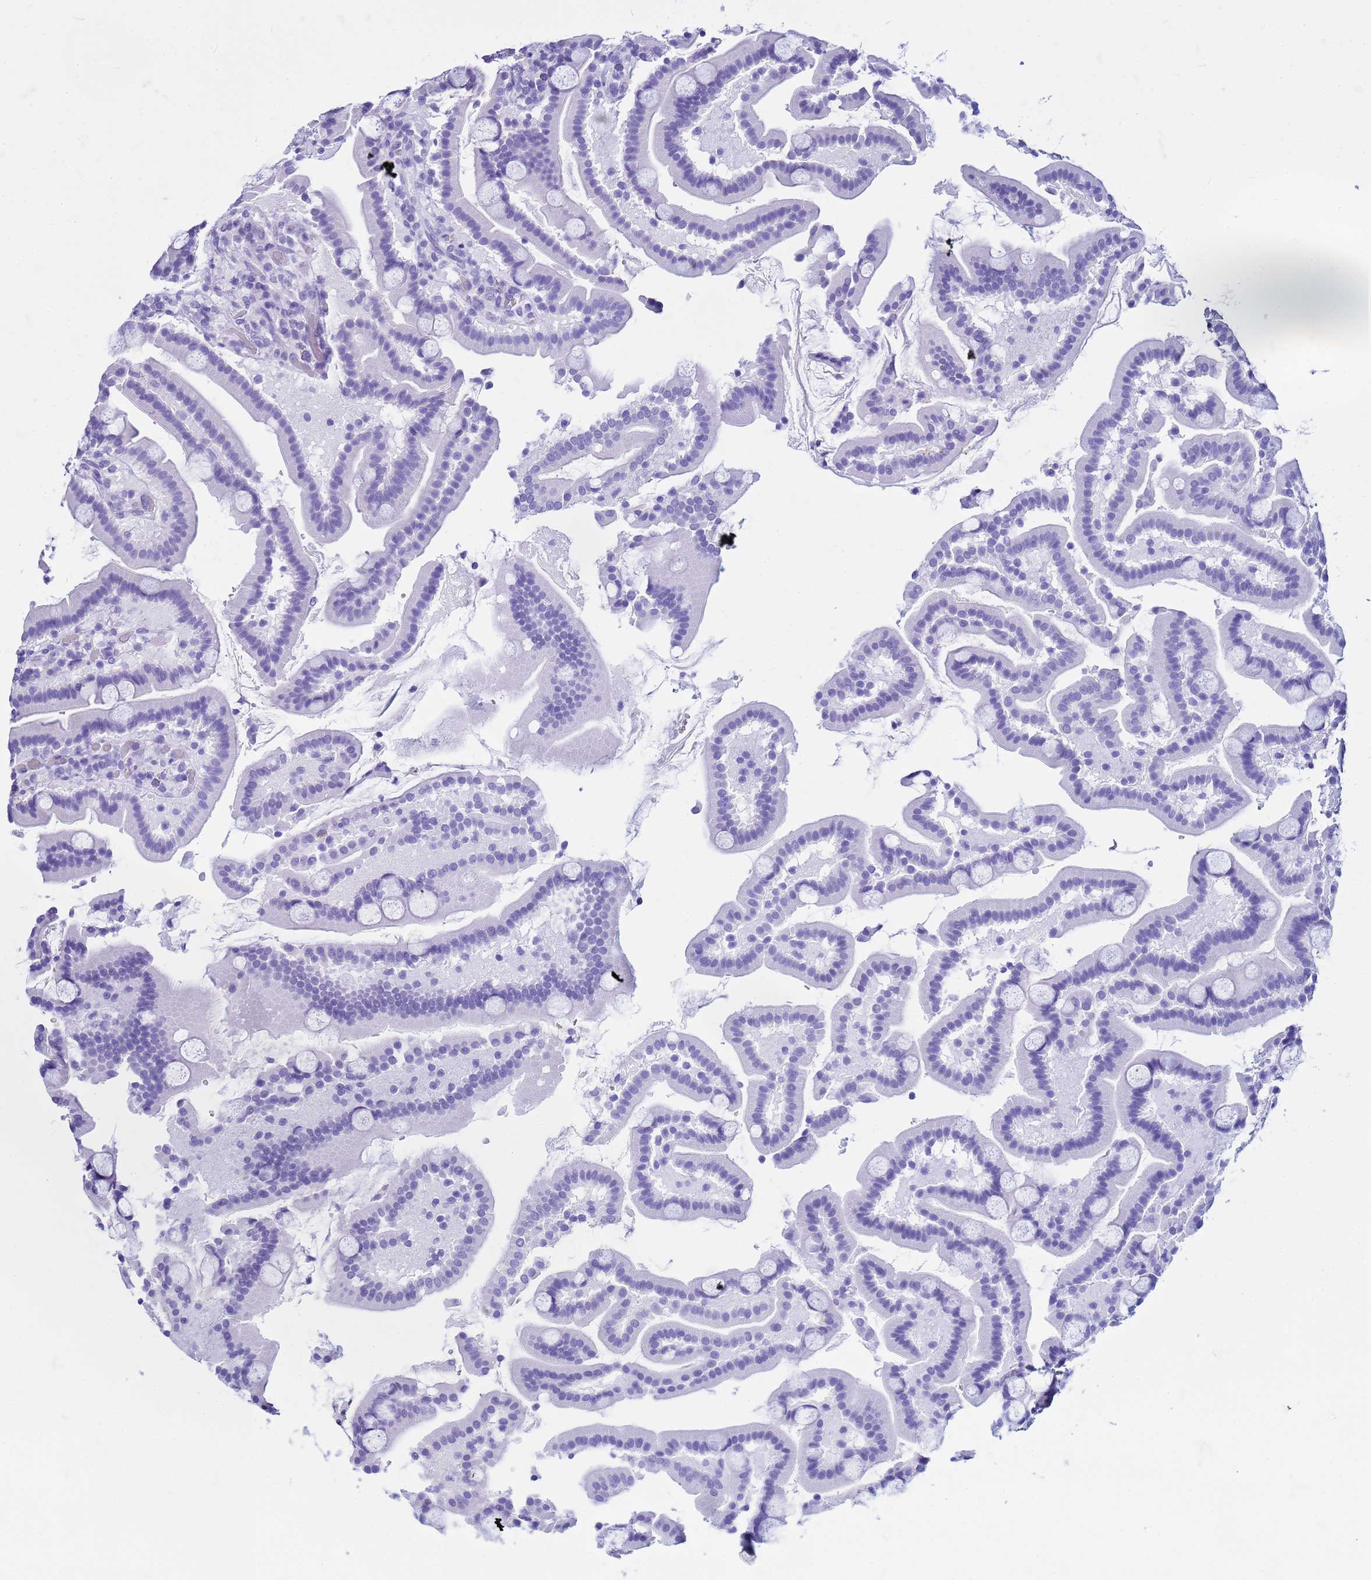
{"staining": {"intensity": "negative", "quantity": "none", "location": "none"}, "tissue": "duodenum", "cell_type": "Glandular cells", "image_type": "normal", "snomed": [{"axis": "morphology", "description": "Normal tissue, NOS"}, {"axis": "topography", "description": "Duodenum"}], "caption": "This is an immunohistochemistry histopathology image of normal duodenum. There is no staining in glandular cells.", "gene": "FAM184B", "patient": {"sex": "male", "age": 55}}